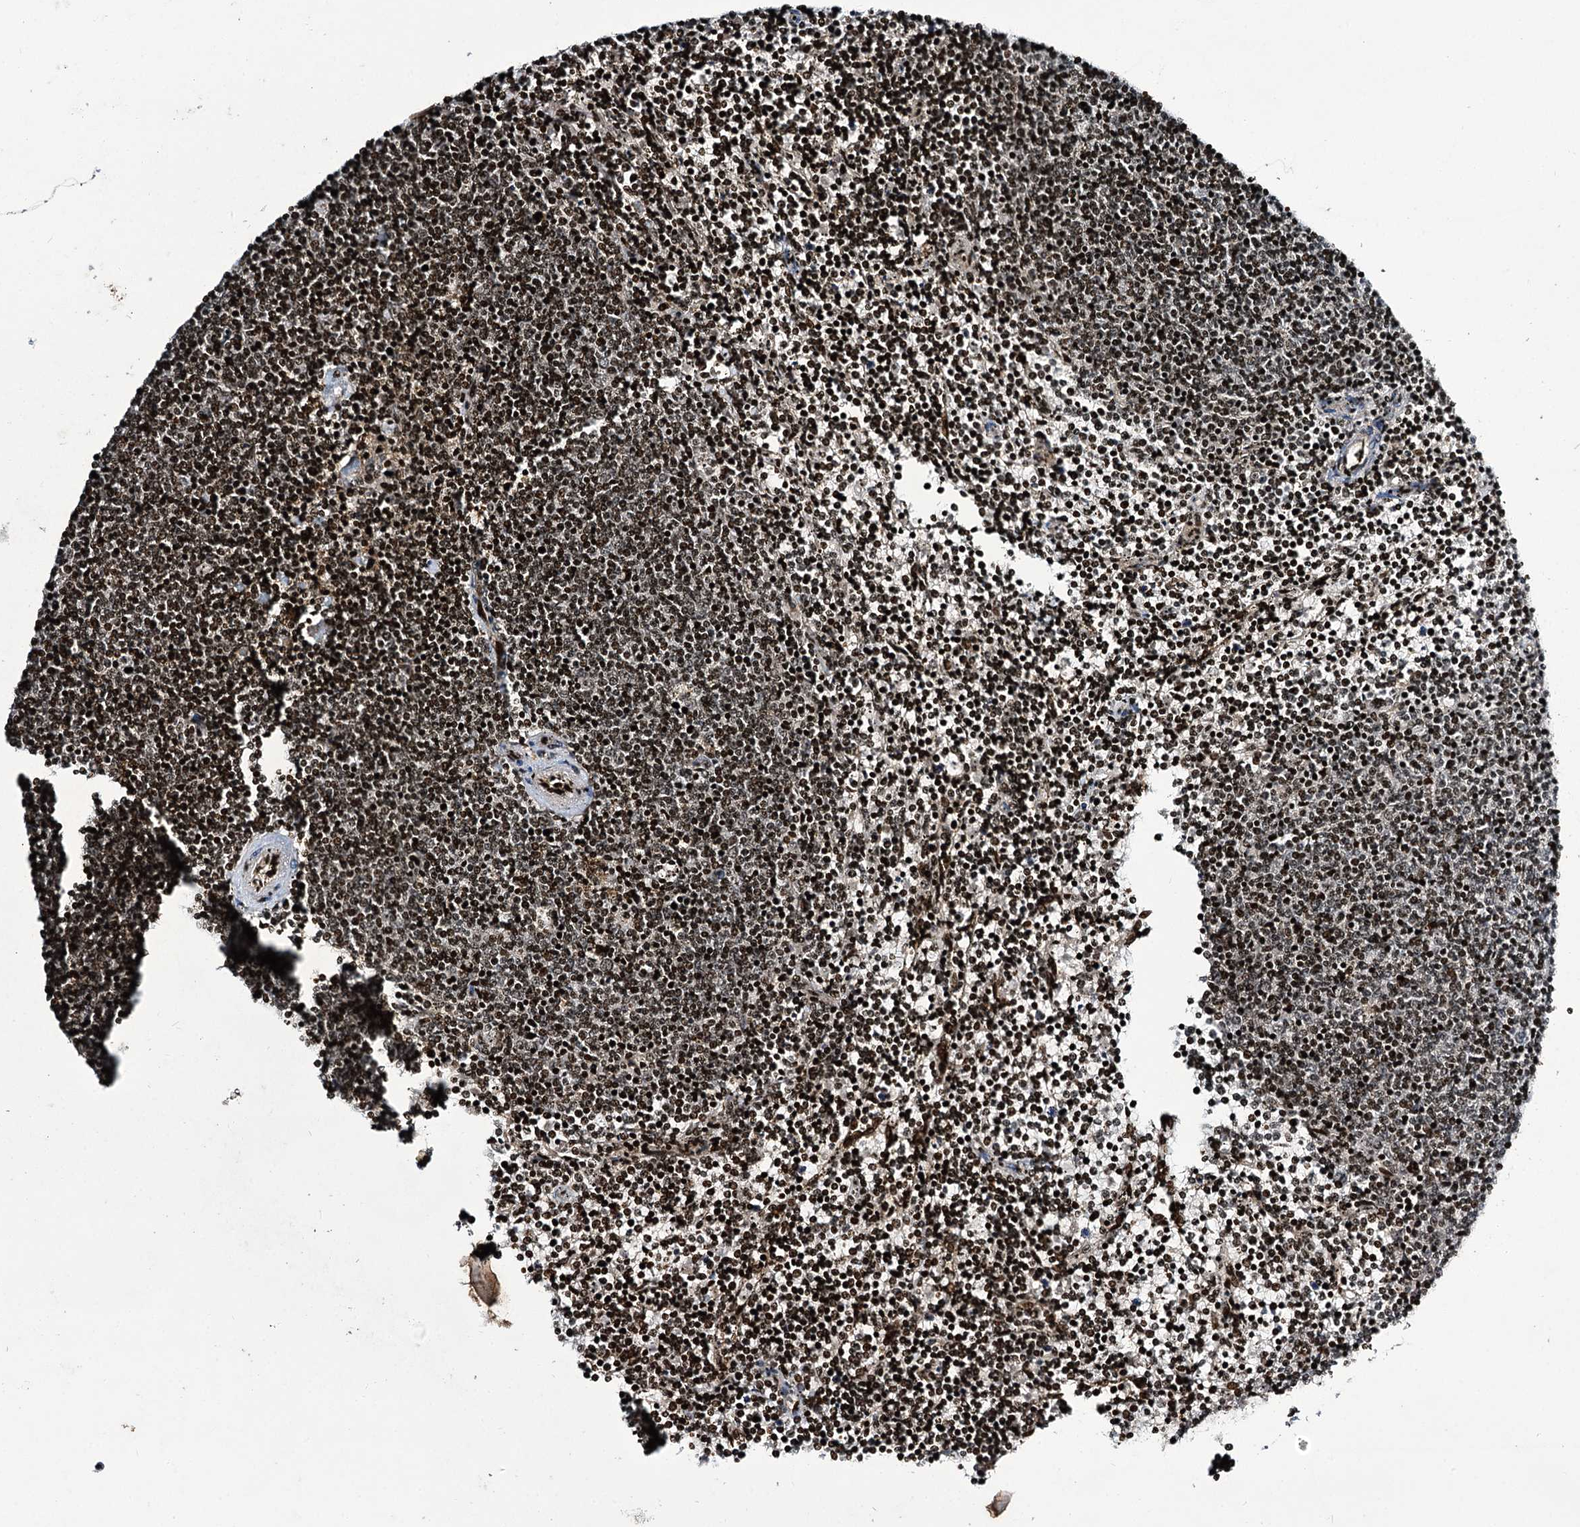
{"staining": {"intensity": "strong", "quantity": ">75%", "location": "nuclear"}, "tissue": "lymphoma", "cell_type": "Tumor cells", "image_type": "cancer", "snomed": [{"axis": "morphology", "description": "Malignant lymphoma, non-Hodgkin's type, Low grade"}, {"axis": "topography", "description": "Spleen"}], "caption": "Brown immunohistochemical staining in low-grade malignant lymphoma, non-Hodgkin's type shows strong nuclear expression in about >75% of tumor cells. The staining was performed using DAB, with brown indicating positive protein expression. Nuclei are stained blue with hematoxylin.", "gene": "ITFG2", "patient": {"sex": "female", "age": 50}}